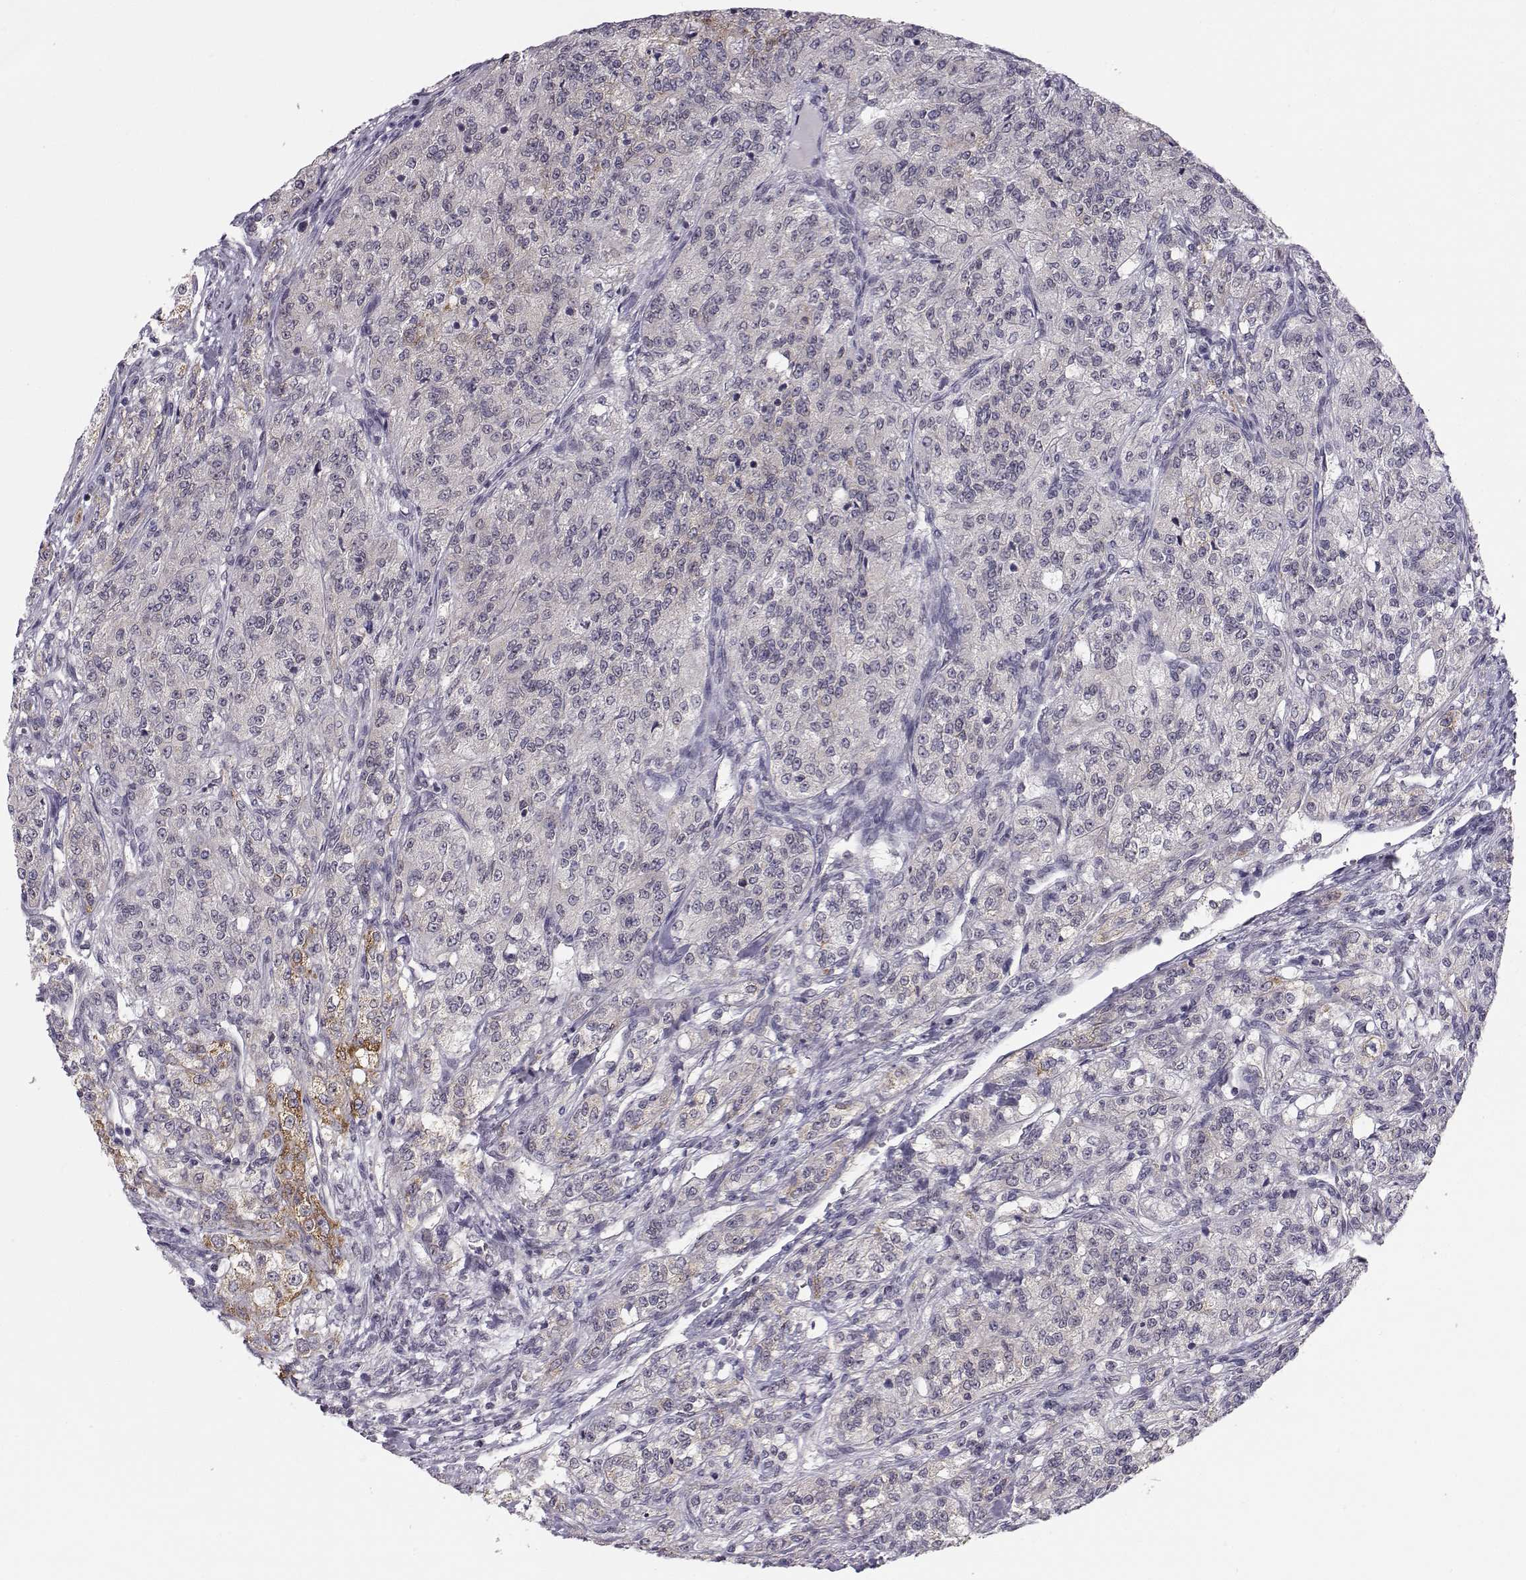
{"staining": {"intensity": "moderate", "quantity": "<25%", "location": "cytoplasmic/membranous"}, "tissue": "renal cancer", "cell_type": "Tumor cells", "image_type": "cancer", "snomed": [{"axis": "morphology", "description": "Adenocarcinoma, NOS"}, {"axis": "topography", "description": "Kidney"}], "caption": "Immunohistochemistry (IHC) photomicrograph of neoplastic tissue: renal cancer (adenocarcinoma) stained using immunohistochemistry (IHC) shows low levels of moderate protein expression localized specifically in the cytoplasmic/membranous of tumor cells, appearing as a cytoplasmic/membranous brown color.", "gene": "KIF13B", "patient": {"sex": "female", "age": 63}}